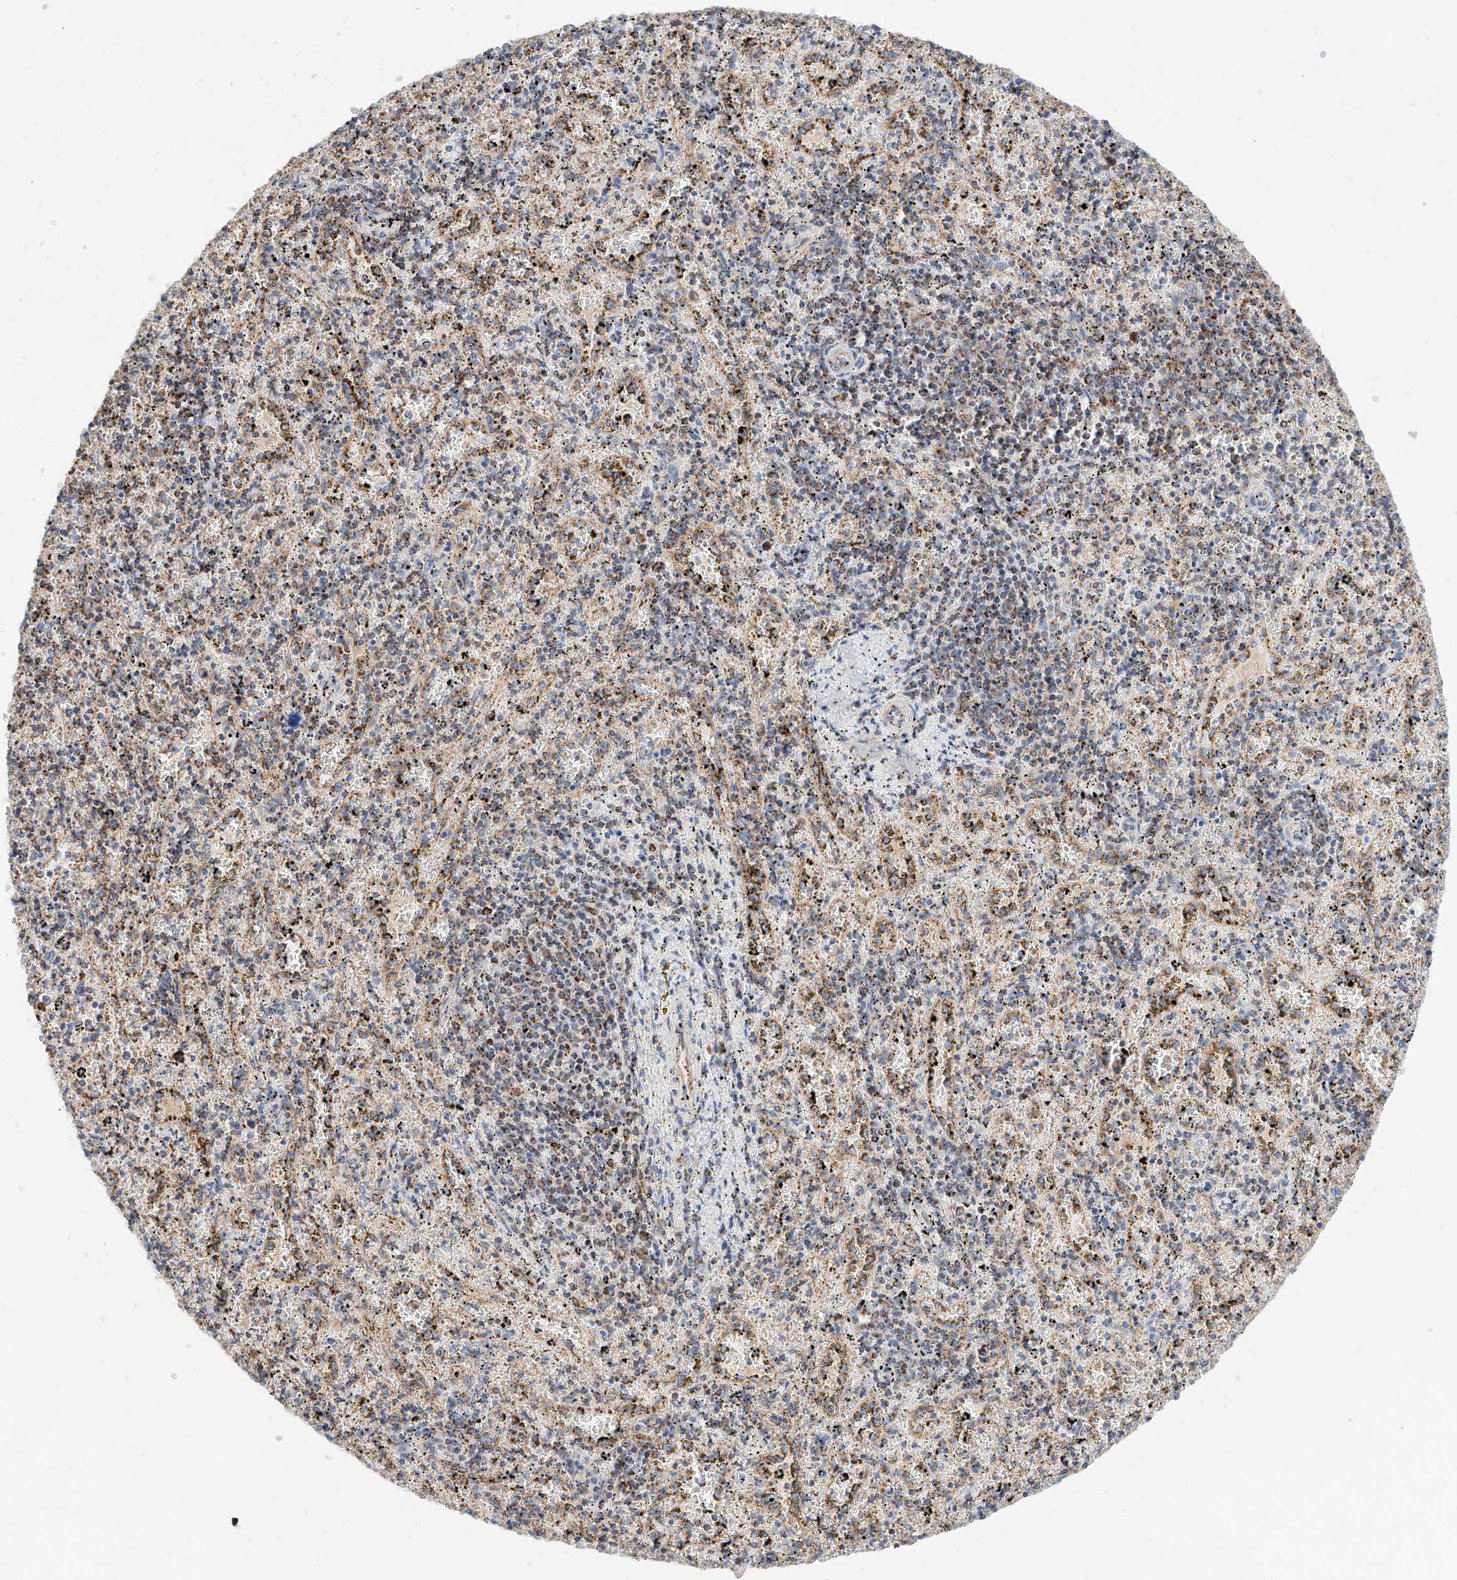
{"staining": {"intensity": "moderate", "quantity": "25%-75%", "location": "cytoplasmic/membranous"}, "tissue": "spleen", "cell_type": "Cells in red pulp", "image_type": "normal", "snomed": [{"axis": "morphology", "description": "Normal tissue, NOS"}, {"axis": "topography", "description": "Spleen"}], "caption": "A high-resolution photomicrograph shows immunohistochemistry (IHC) staining of unremarkable spleen, which shows moderate cytoplasmic/membranous positivity in approximately 25%-75% of cells in red pulp.", "gene": "KTI12", "patient": {"sex": "male", "age": 11}}